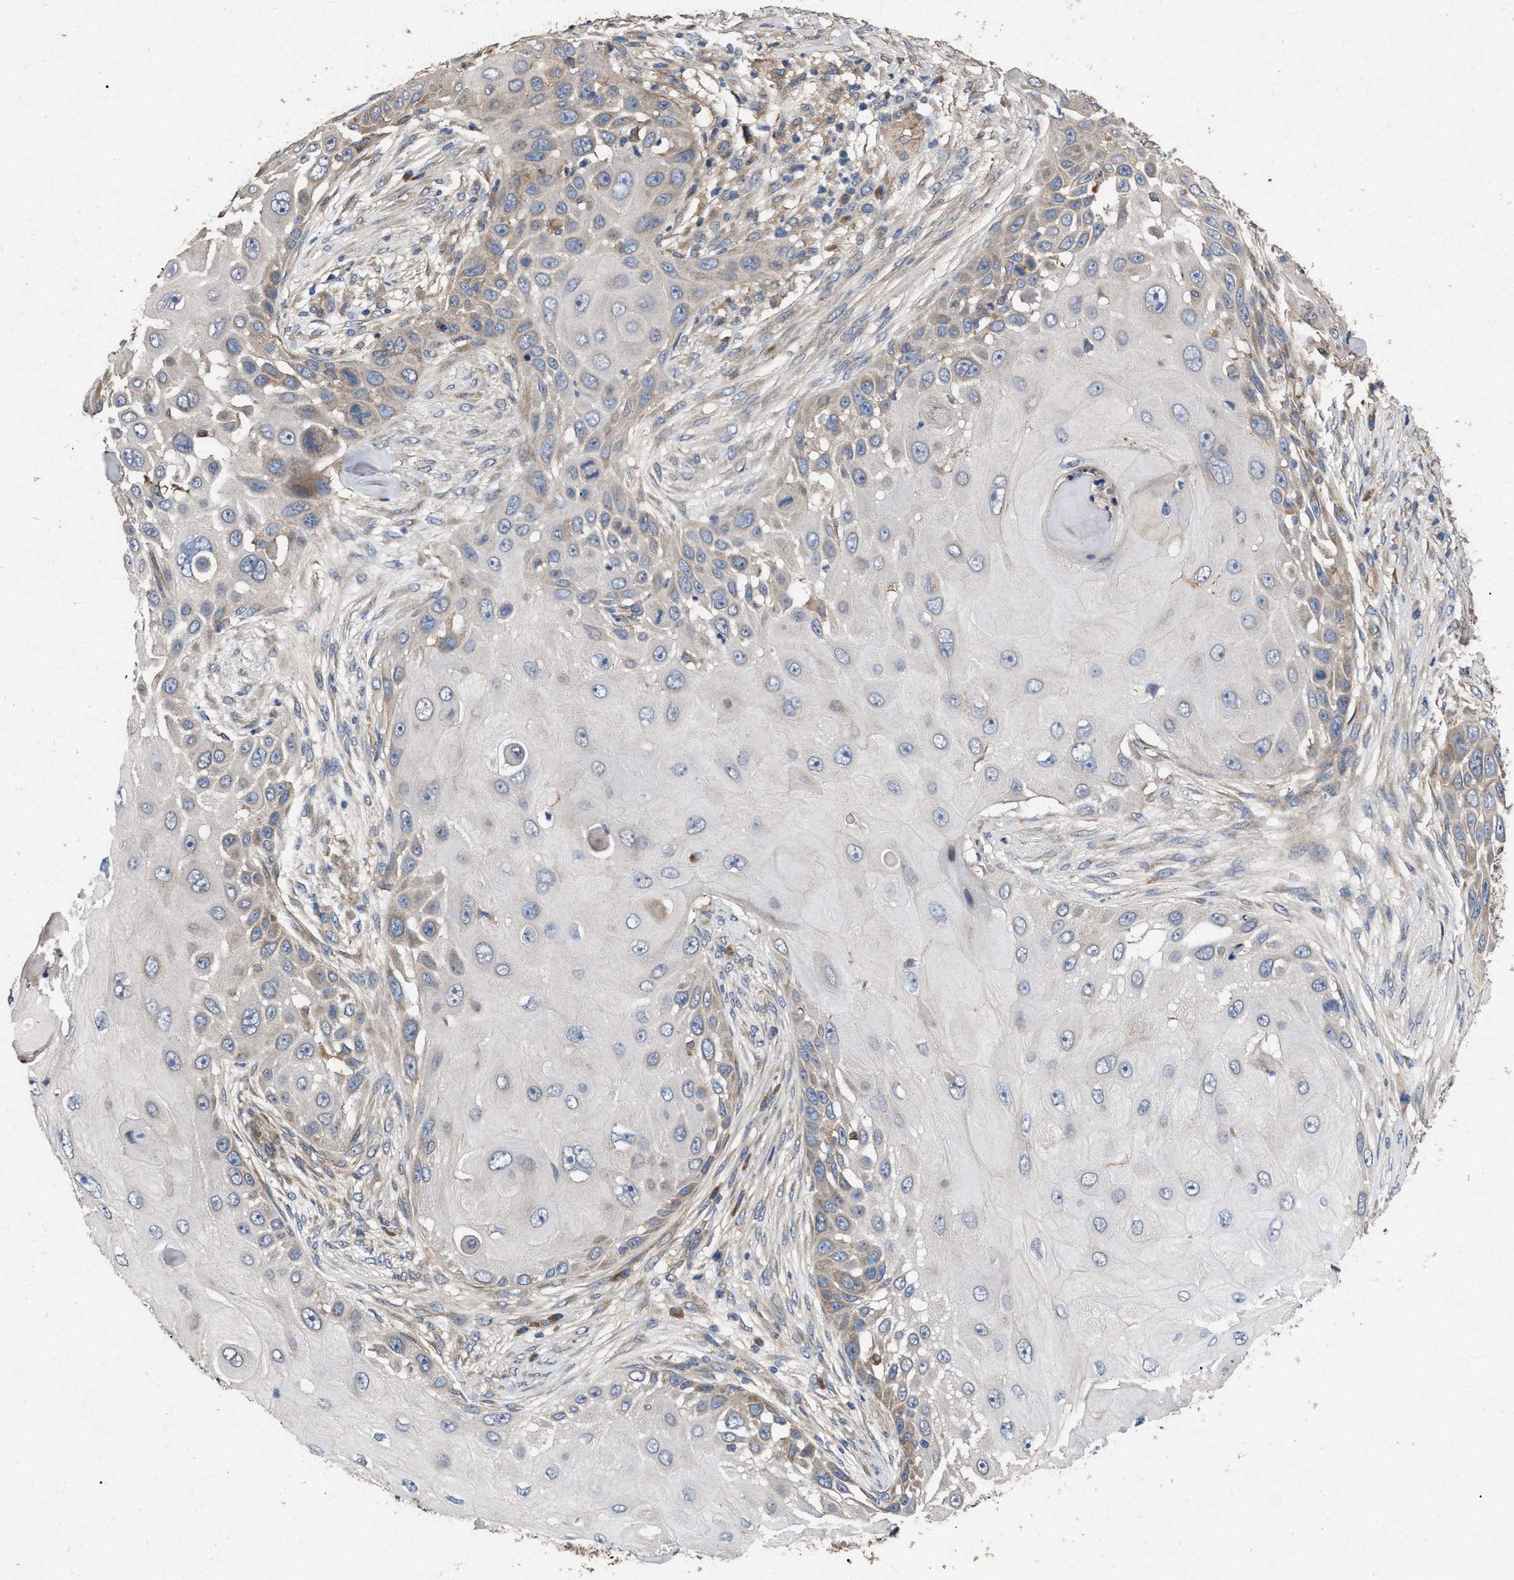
{"staining": {"intensity": "moderate", "quantity": "<25%", "location": "cytoplasmic/membranous"}, "tissue": "skin cancer", "cell_type": "Tumor cells", "image_type": "cancer", "snomed": [{"axis": "morphology", "description": "Squamous cell carcinoma, NOS"}, {"axis": "topography", "description": "Skin"}], "caption": "Skin cancer (squamous cell carcinoma) tissue shows moderate cytoplasmic/membranous positivity in about <25% of tumor cells, visualized by immunohistochemistry.", "gene": "CDKN2C", "patient": {"sex": "female", "age": 44}}